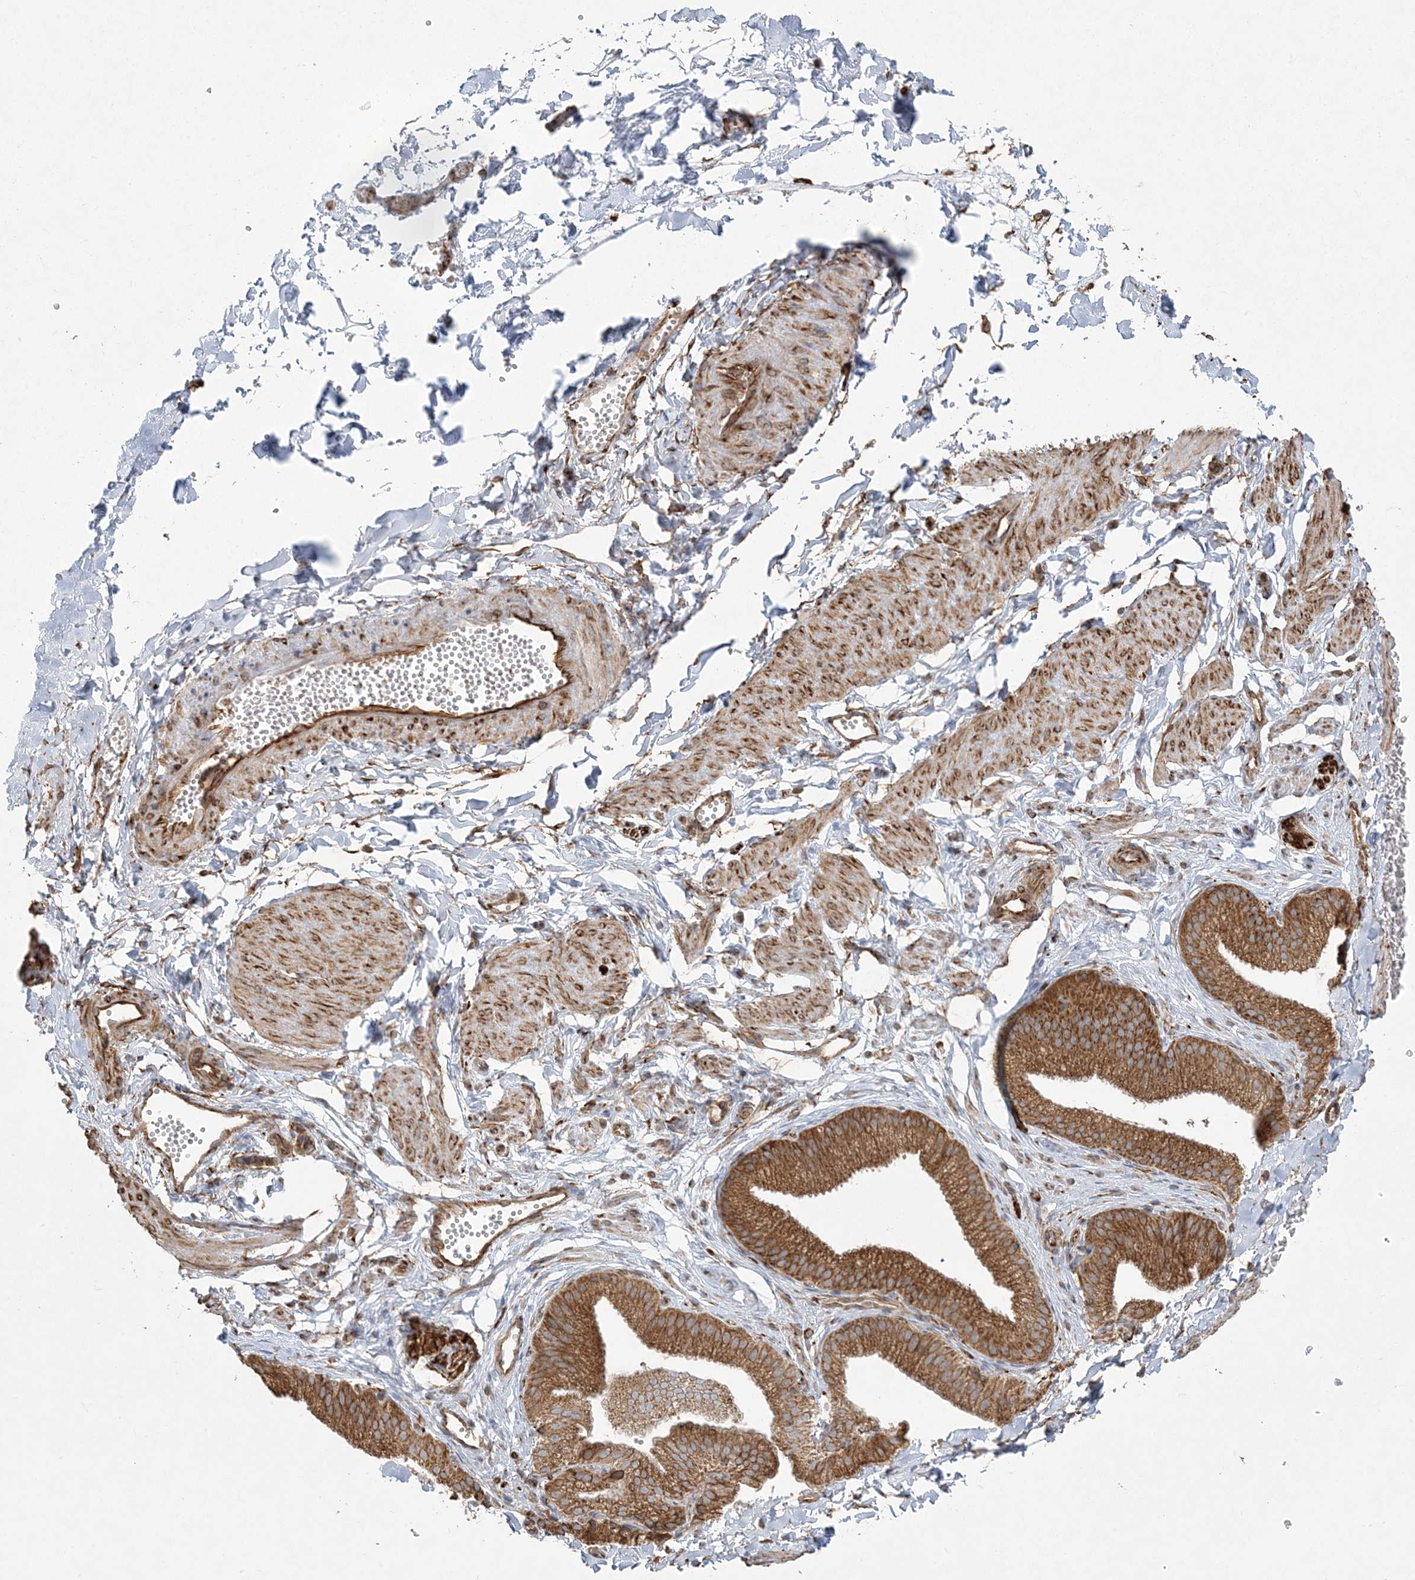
{"staining": {"intensity": "moderate", "quantity": ">75%", "location": "cytoplasmic/membranous"}, "tissue": "adipose tissue", "cell_type": "Adipocytes", "image_type": "normal", "snomed": [{"axis": "morphology", "description": "Normal tissue, NOS"}, {"axis": "topography", "description": "Gallbladder"}, {"axis": "topography", "description": "Peripheral nerve tissue"}], "caption": "DAB immunohistochemical staining of benign adipose tissue reveals moderate cytoplasmic/membranous protein expression in about >75% of adipocytes. (Stains: DAB (3,3'-diaminobenzidine) in brown, nuclei in blue, Microscopy: brightfield microscopy at high magnification).", "gene": "ZC3H6", "patient": {"sex": "male", "age": 38}}